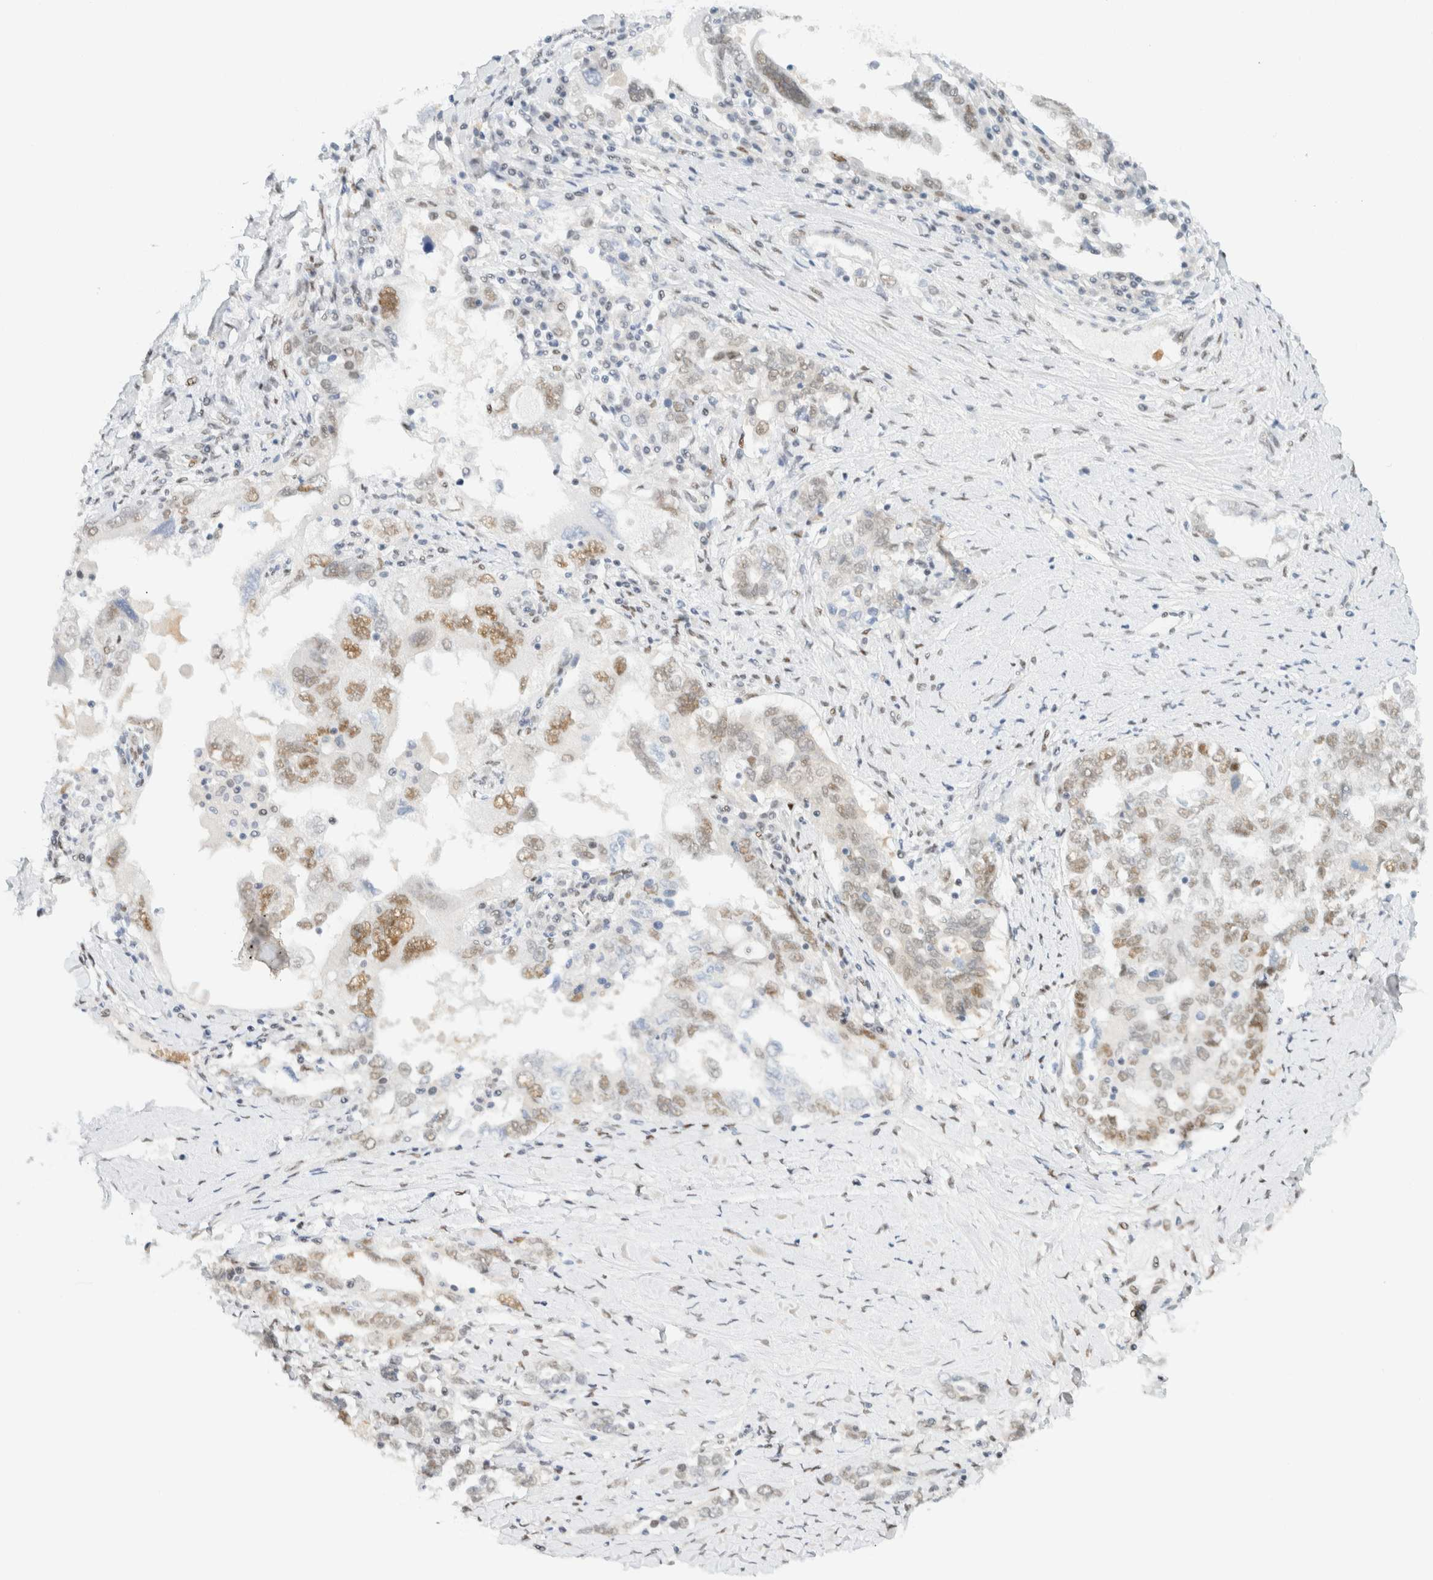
{"staining": {"intensity": "moderate", "quantity": "25%-75%", "location": "nuclear"}, "tissue": "ovarian cancer", "cell_type": "Tumor cells", "image_type": "cancer", "snomed": [{"axis": "morphology", "description": "Carcinoma, endometroid"}, {"axis": "topography", "description": "Ovary"}], "caption": "IHC image of neoplastic tissue: human ovarian endometroid carcinoma stained using immunohistochemistry demonstrates medium levels of moderate protein expression localized specifically in the nuclear of tumor cells, appearing as a nuclear brown color.", "gene": "ZNF683", "patient": {"sex": "female", "age": 62}}